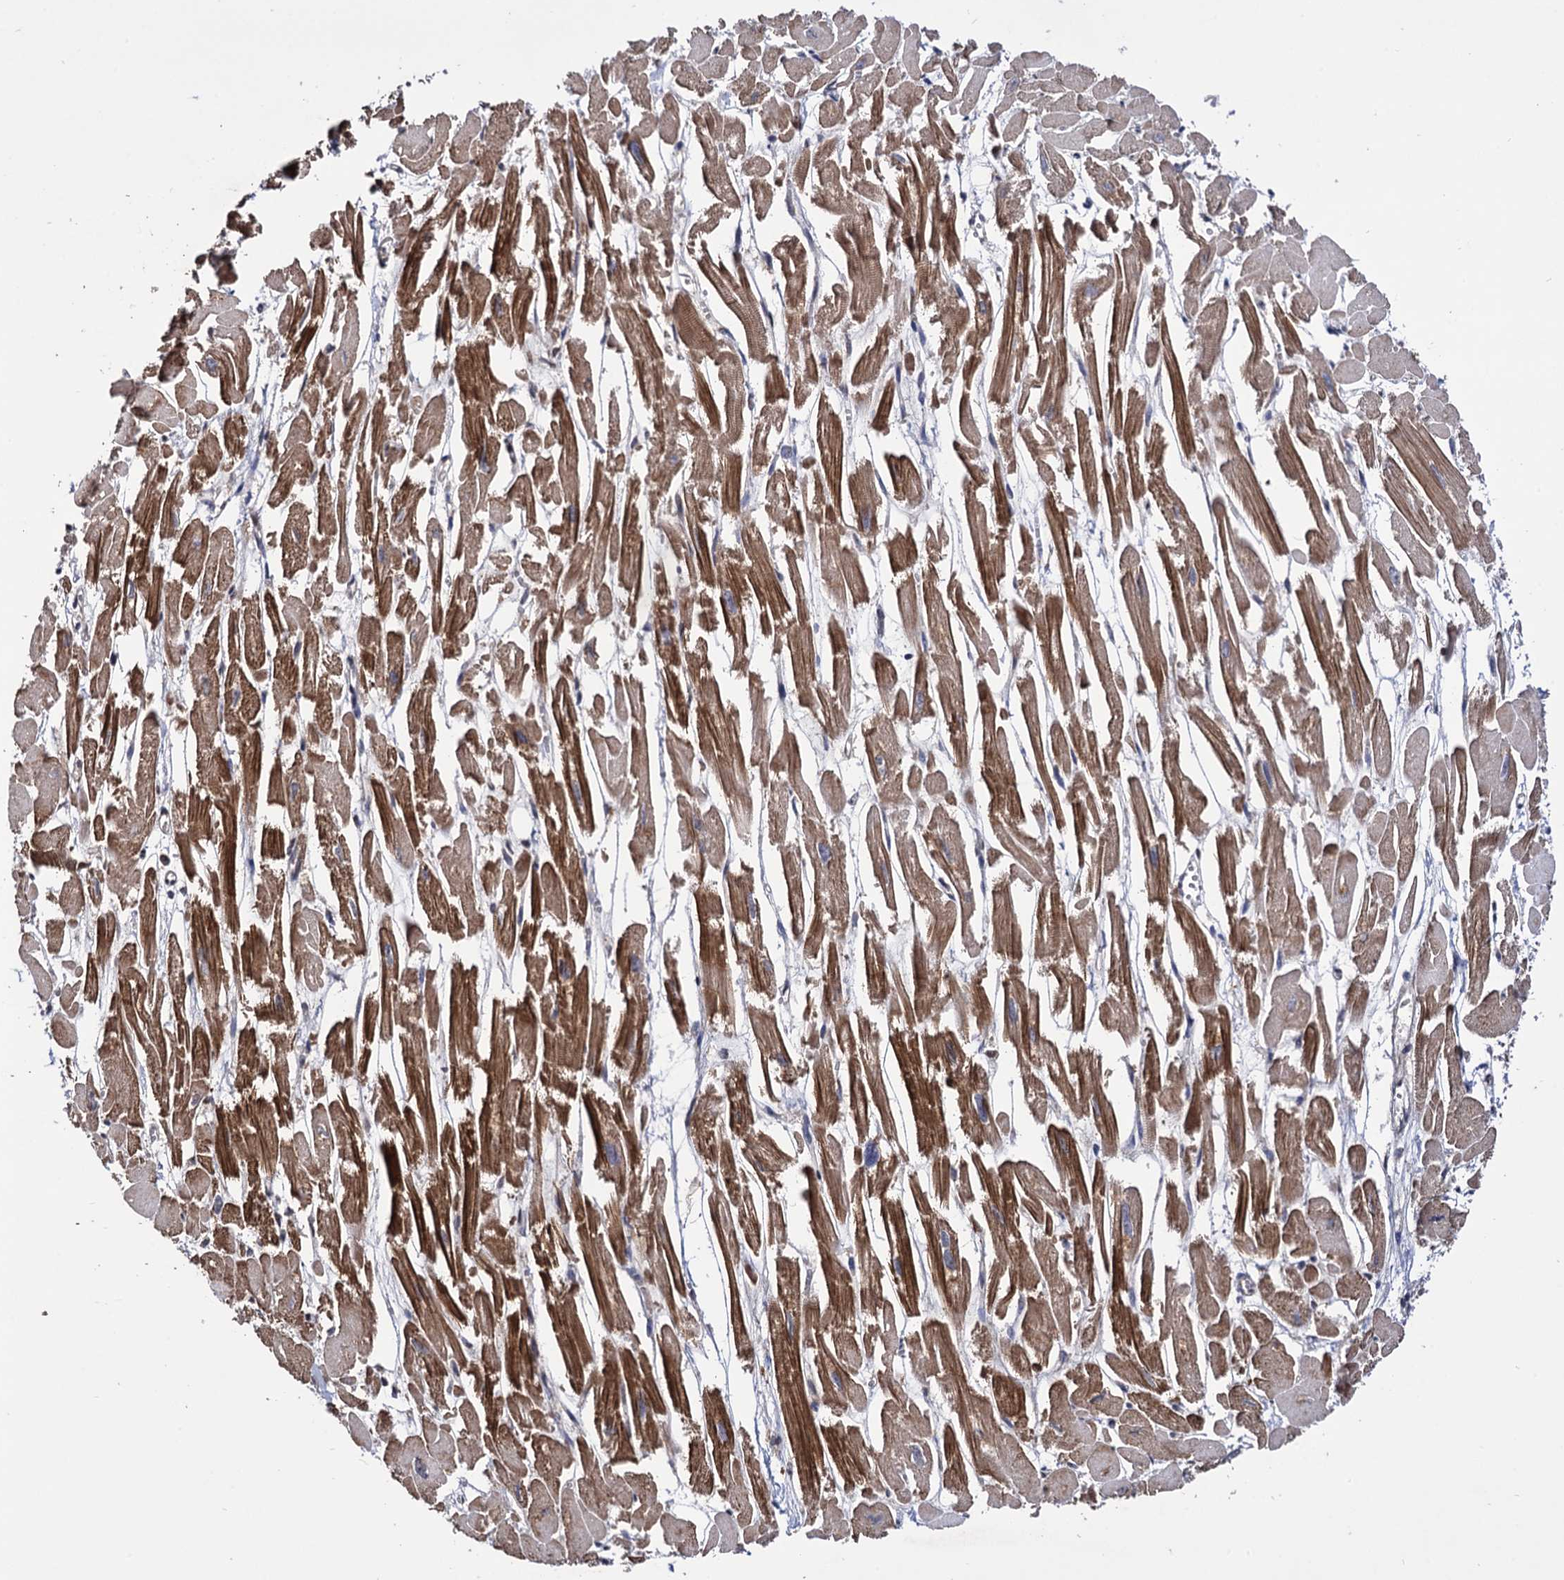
{"staining": {"intensity": "strong", "quantity": ">75%", "location": "cytoplasmic/membranous"}, "tissue": "heart muscle", "cell_type": "Cardiomyocytes", "image_type": "normal", "snomed": [{"axis": "morphology", "description": "Normal tissue, NOS"}, {"axis": "topography", "description": "Heart"}], "caption": "A brown stain labels strong cytoplasmic/membranous expression of a protein in cardiomyocytes of unremarkable human heart muscle.", "gene": "MICAL2", "patient": {"sex": "male", "age": 54}}